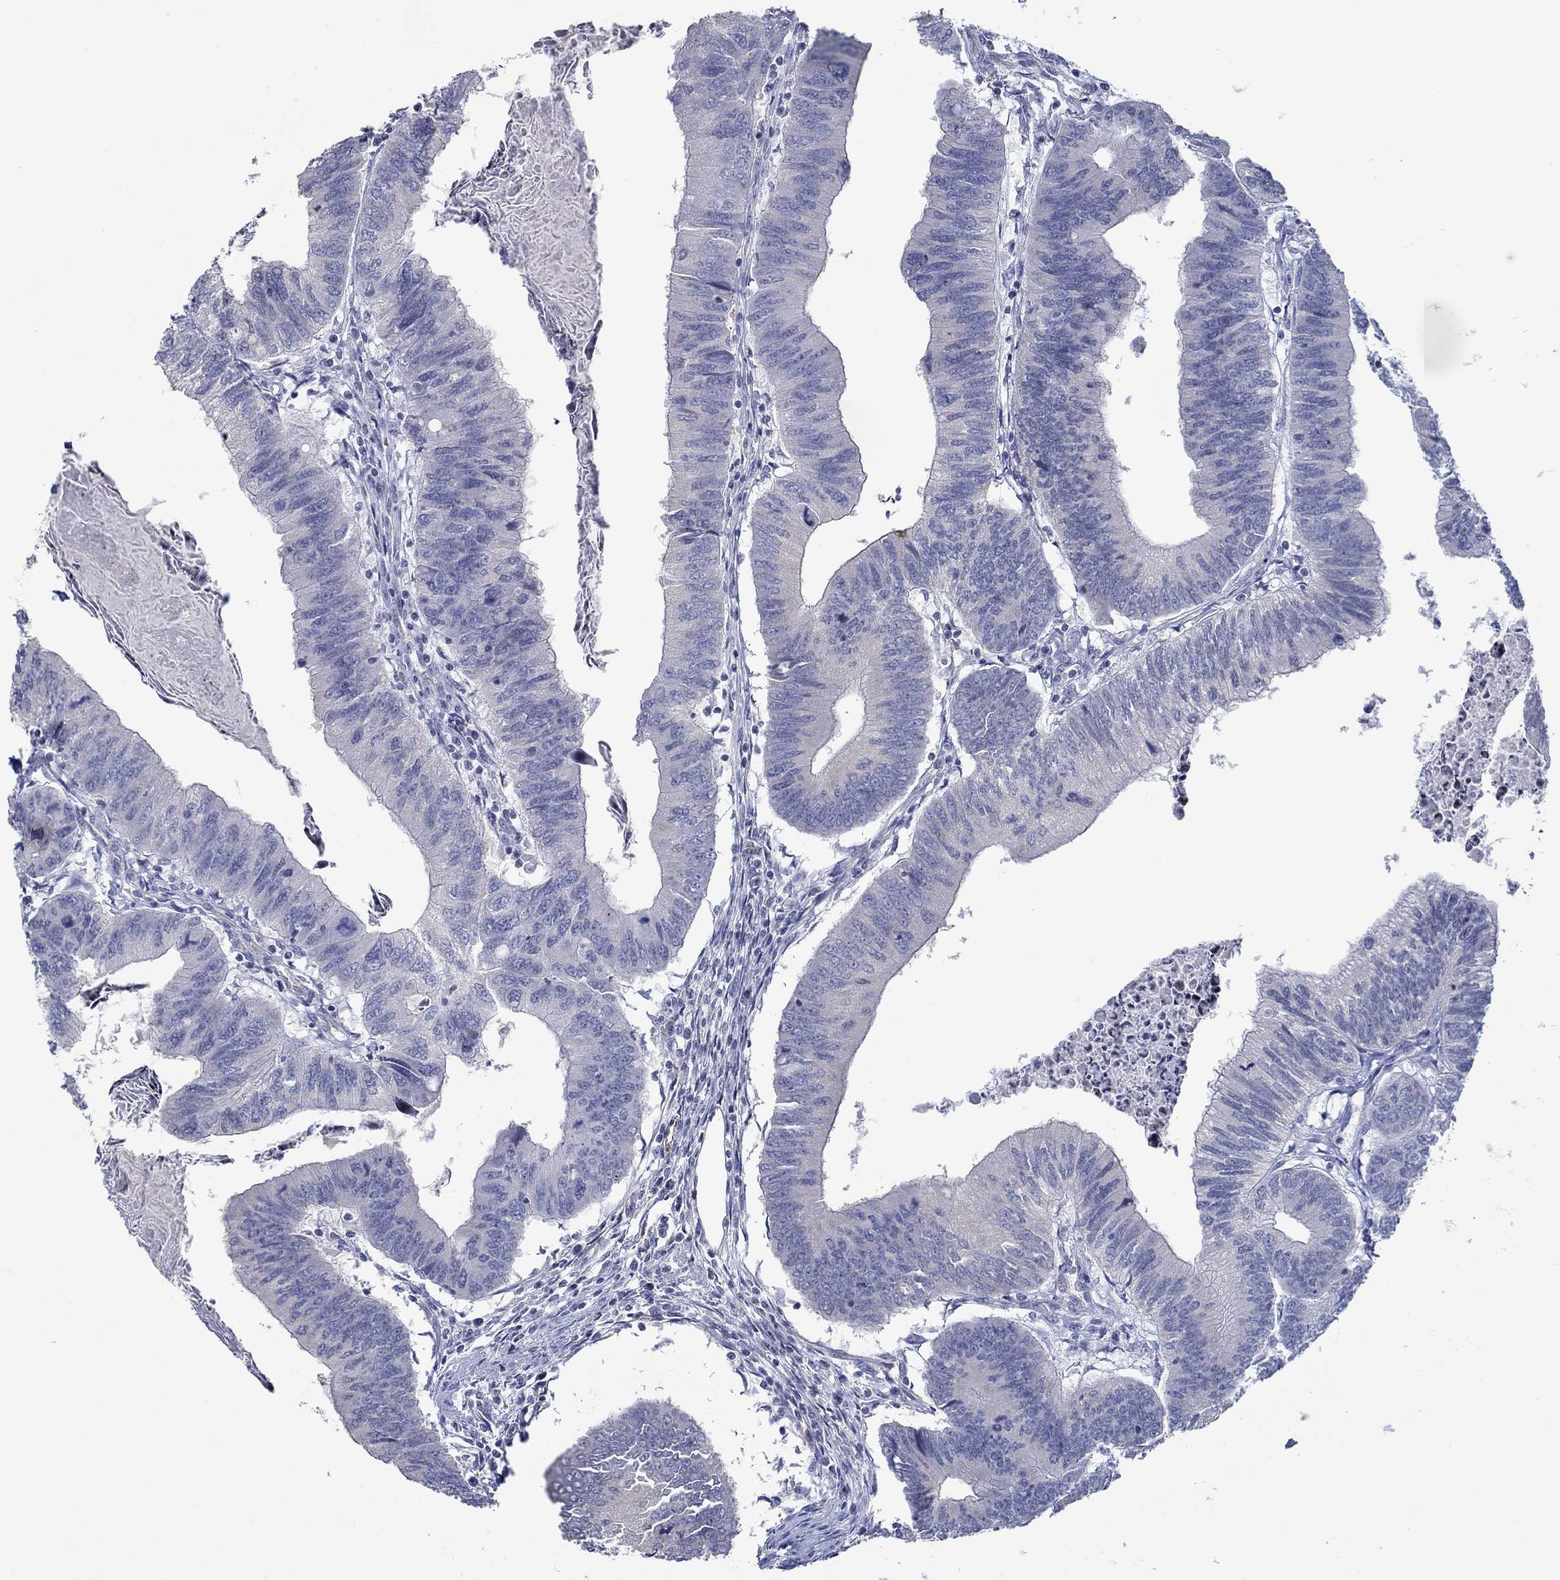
{"staining": {"intensity": "negative", "quantity": "none", "location": "none"}, "tissue": "colorectal cancer", "cell_type": "Tumor cells", "image_type": "cancer", "snomed": [{"axis": "morphology", "description": "Adenocarcinoma, NOS"}, {"axis": "topography", "description": "Colon"}], "caption": "The immunohistochemistry (IHC) photomicrograph has no significant expression in tumor cells of colorectal cancer tissue. The staining is performed using DAB (3,3'-diaminobenzidine) brown chromogen with nuclei counter-stained in using hematoxylin.", "gene": "GJA5", "patient": {"sex": "male", "age": 53}}